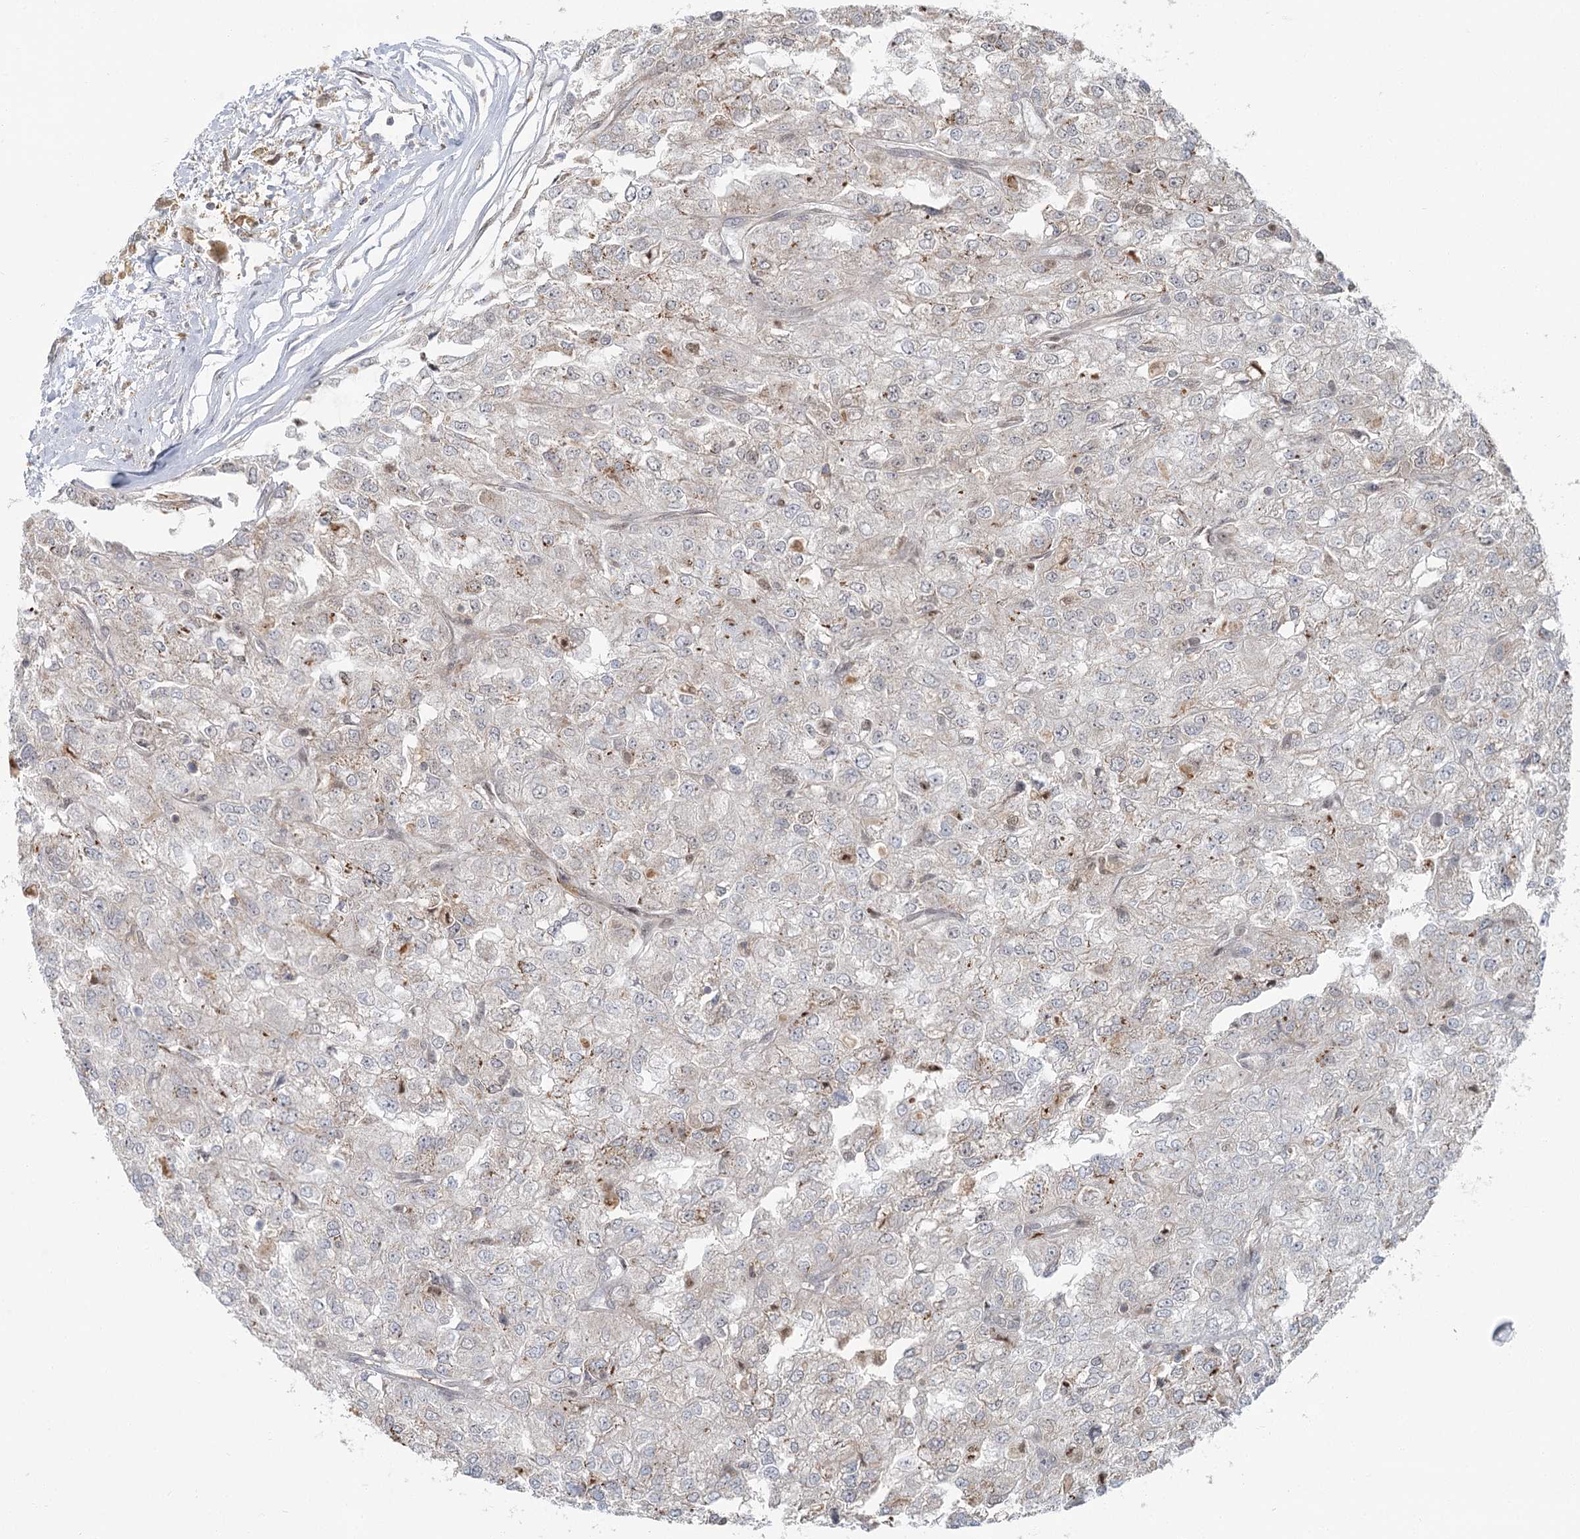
{"staining": {"intensity": "weak", "quantity": "<25%", "location": "cytoplasmic/membranous"}, "tissue": "renal cancer", "cell_type": "Tumor cells", "image_type": "cancer", "snomed": [{"axis": "morphology", "description": "Adenocarcinoma, NOS"}, {"axis": "topography", "description": "Kidney"}], "caption": "Immunohistochemical staining of human adenocarcinoma (renal) demonstrates no significant positivity in tumor cells.", "gene": "THNSL1", "patient": {"sex": "female", "age": 54}}